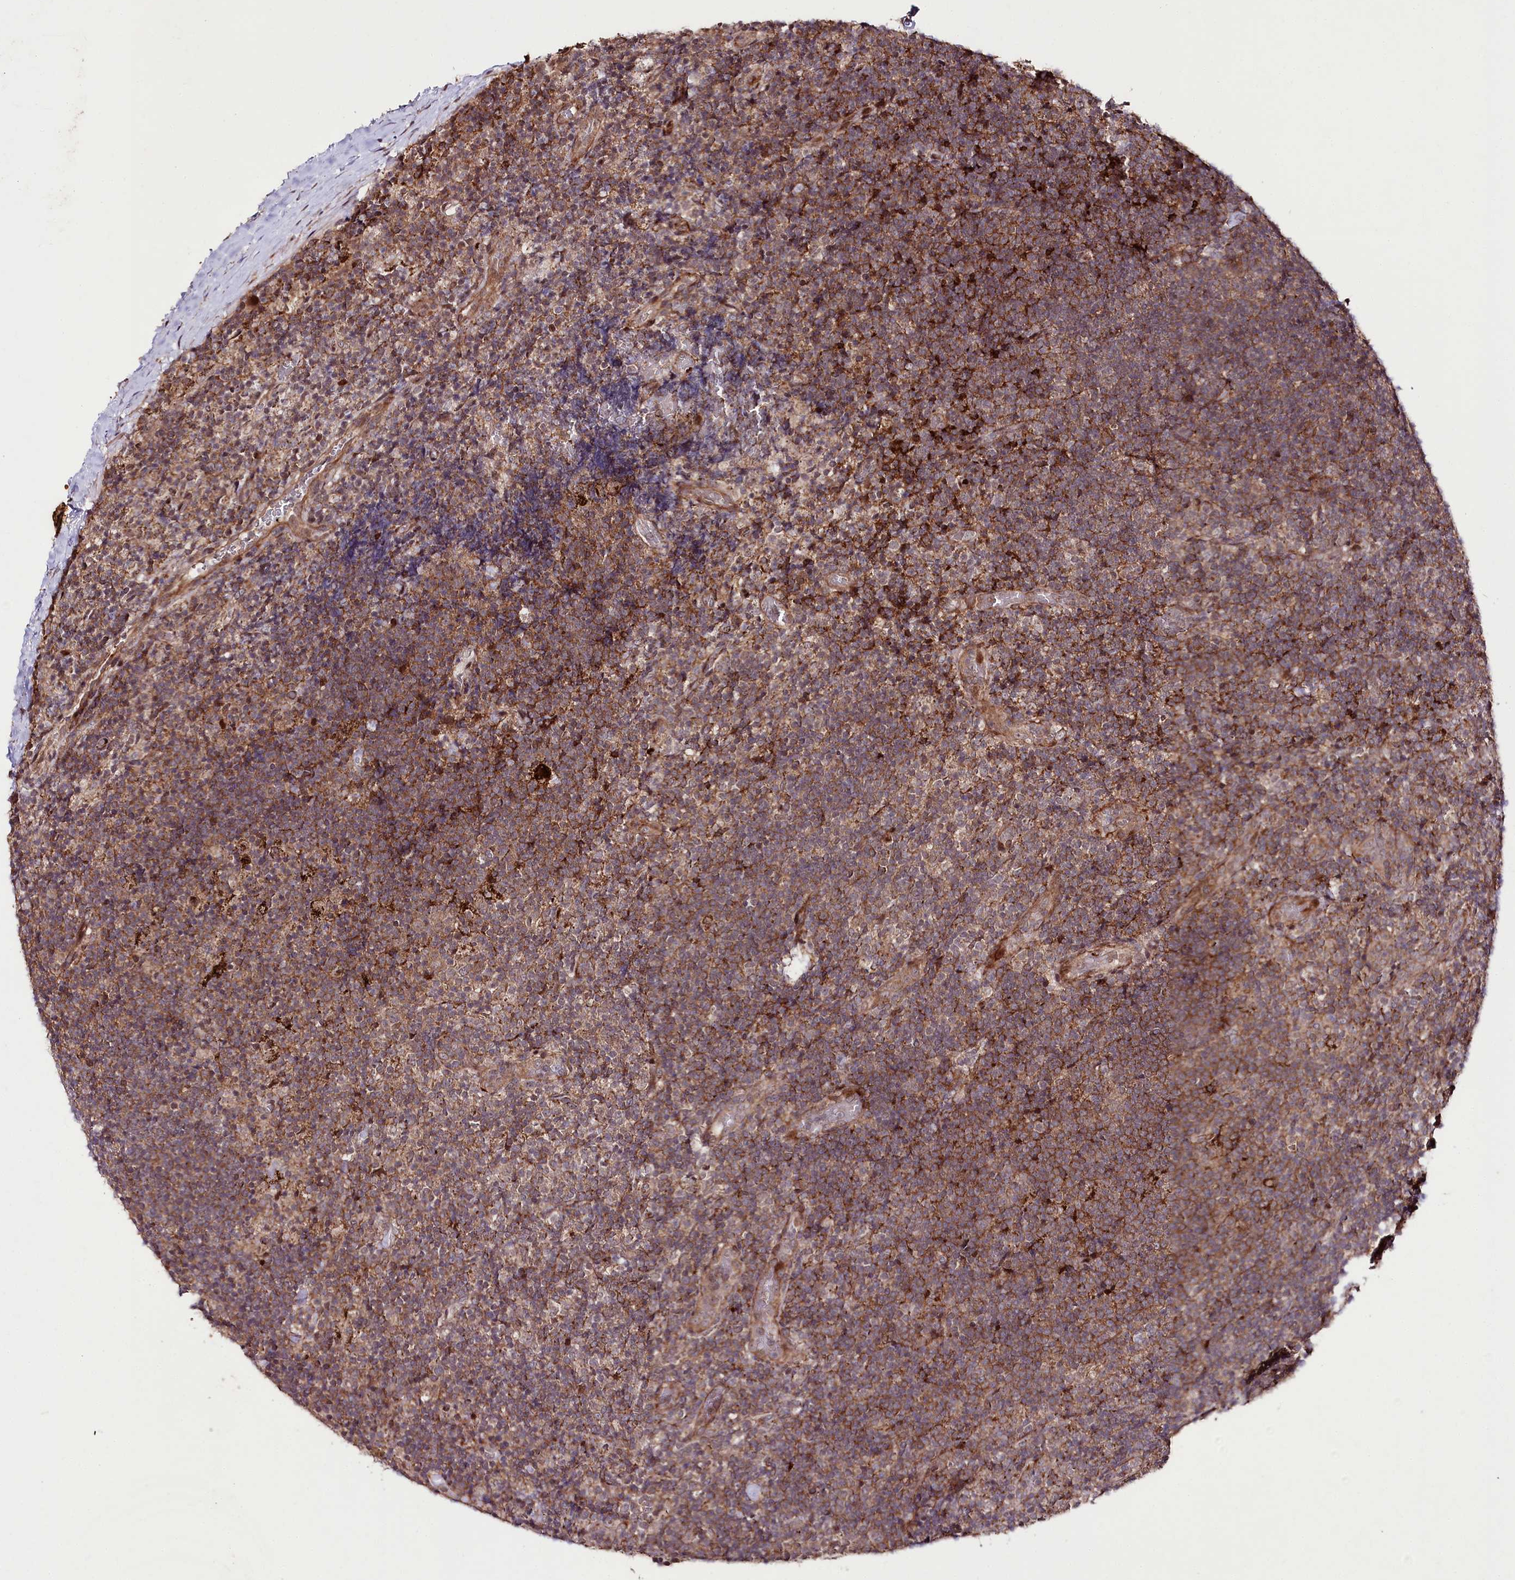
{"staining": {"intensity": "negative", "quantity": "none", "location": "none"}, "tissue": "lymphoma", "cell_type": "Tumor cells", "image_type": "cancer", "snomed": [{"axis": "morphology", "description": "Hodgkin's disease, NOS"}, {"axis": "topography", "description": "Lymph node"}], "caption": "Tumor cells are negative for brown protein staining in Hodgkin's disease. The staining is performed using DAB (3,3'-diaminobenzidine) brown chromogen with nuclei counter-stained in using hematoxylin.", "gene": "PHLDB1", "patient": {"sex": "female", "age": 57}}